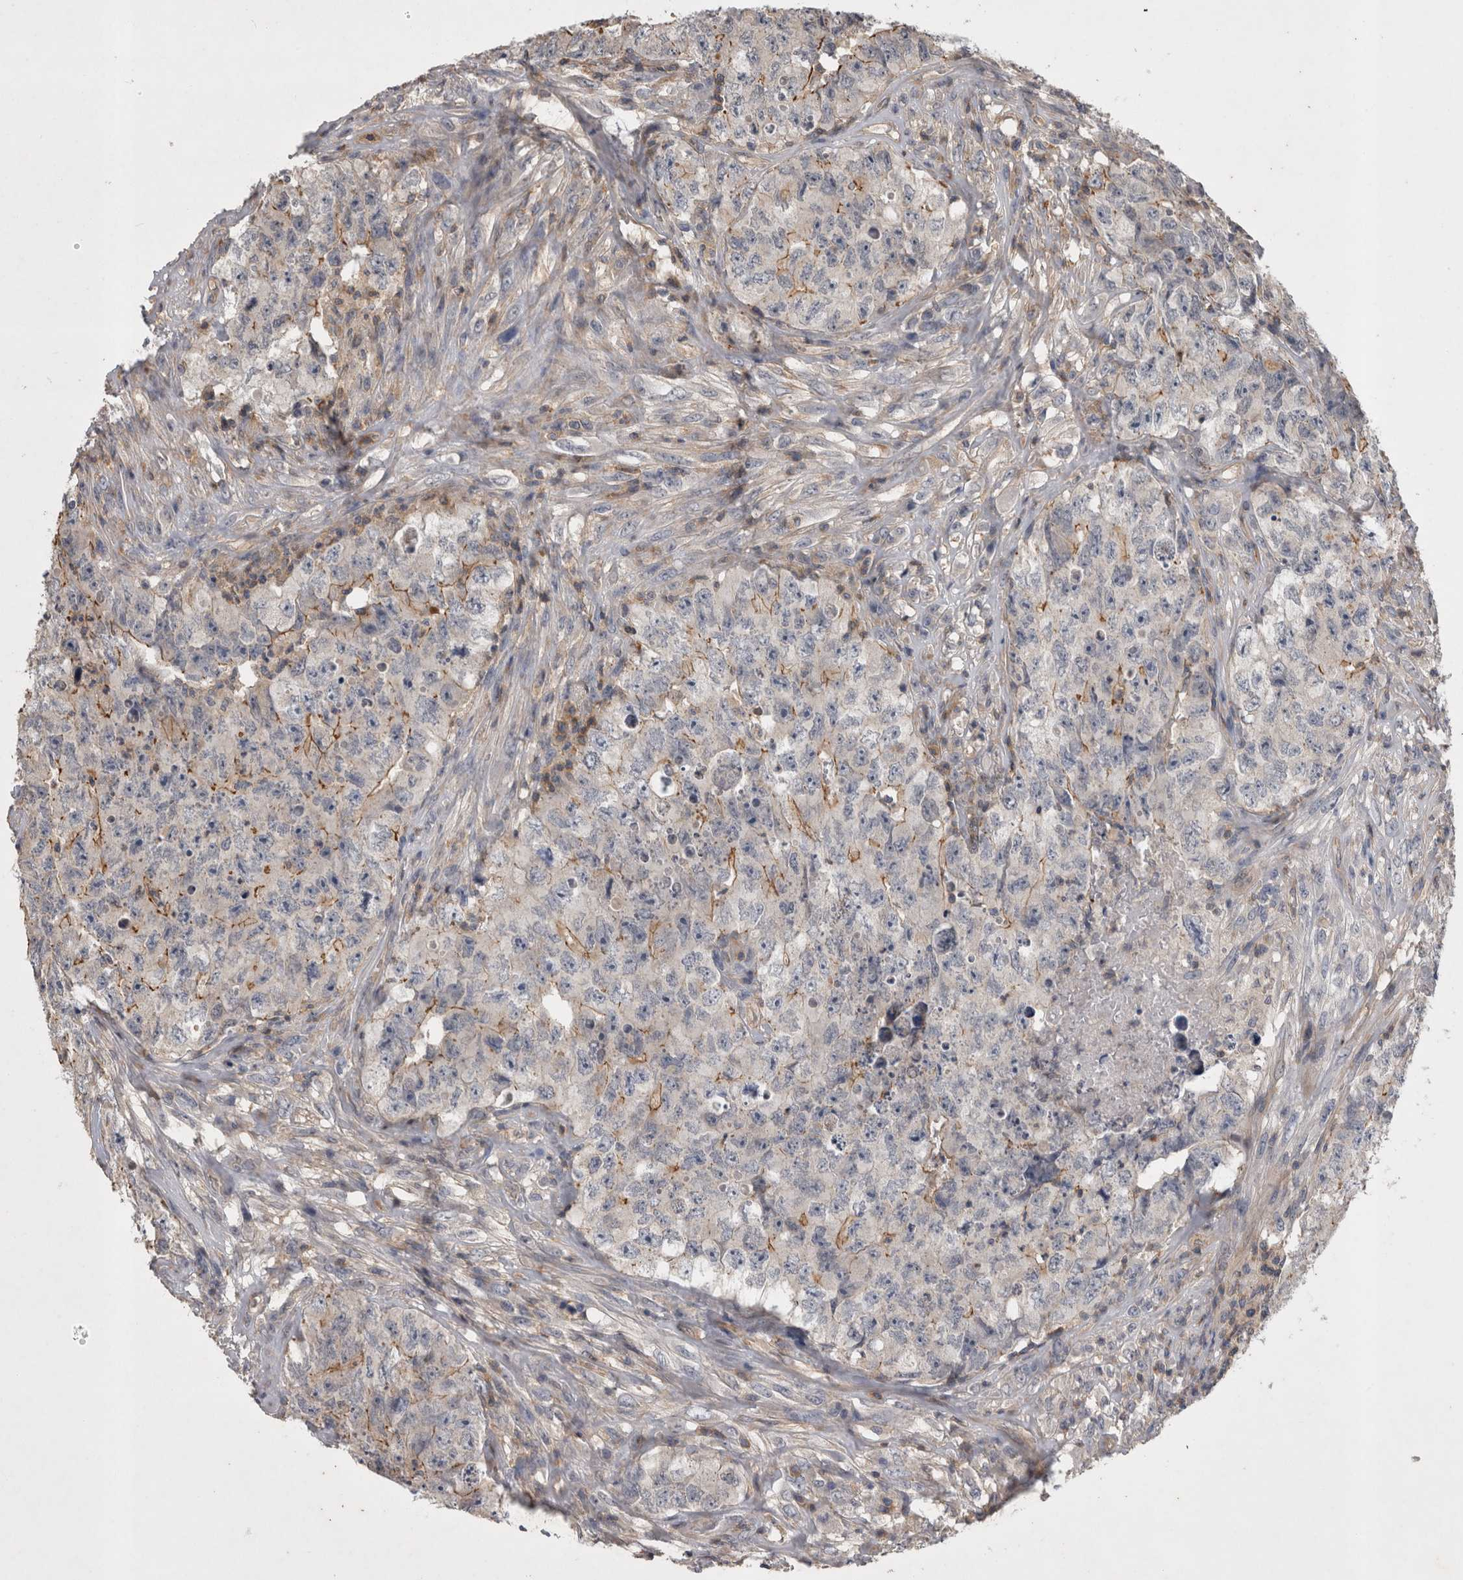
{"staining": {"intensity": "moderate", "quantity": "<25%", "location": "cytoplasmic/membranous"}, "tissue": "testis cancer", "cell_type": "Tumor cells", "image_type": "cancer", "snomed": [{"axis": "morphology", "description": "Carcinoma, Embryonal, NOS"}, {"axis": "topography", "description": "Testis"}], "caption": "Testis cancer (embryonal carcinoma) stained for a protein (brown) demonstrates moderate cytoplasmic/membranous positive positivity in about <25% of tumor cells.", "gene": "SPATA48", "patient": {"sex": "male", "age": 32}}